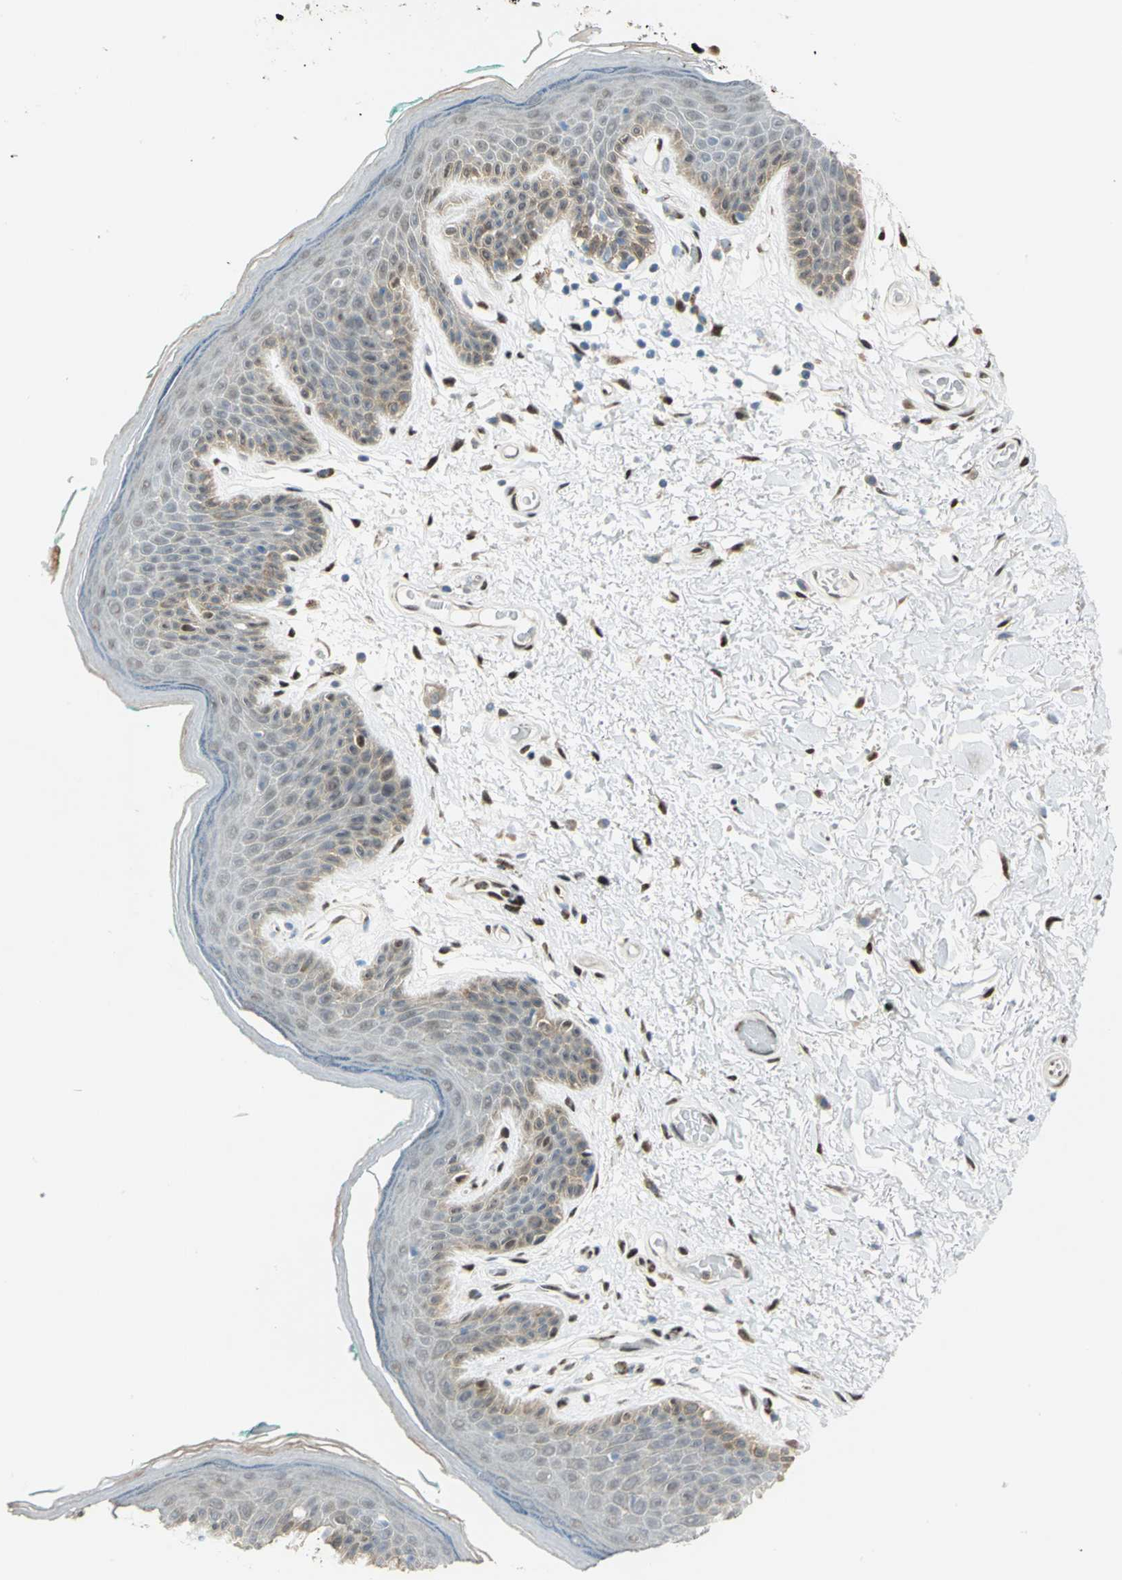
{"staining": {"intensity": "moderate", "quantity": "25%-75%", "location": "cytoplasmic/membranous,nuclear"}, "tissue": "skin", "cell_type": "Epidermal cells", "image_type": "normal", "snomed": [{"axis": "morphology", "description": "Normal tissue, NOS"}, {"axis": "topography", "description": "Anal"}], "caption": "Epidermal cells display medium levels of moderate cytoplasmic/membranous,nuclear expression in about 25%-75% of cells in normal human skin. (Stains: DAB (3,3'-diaminobenzidine) in brown, nuclei in blue, Microscopy: brightfield microscopy at high magnification).", "gene": "RBFOX2", "patient": {"sex": "male", "age": 74}}